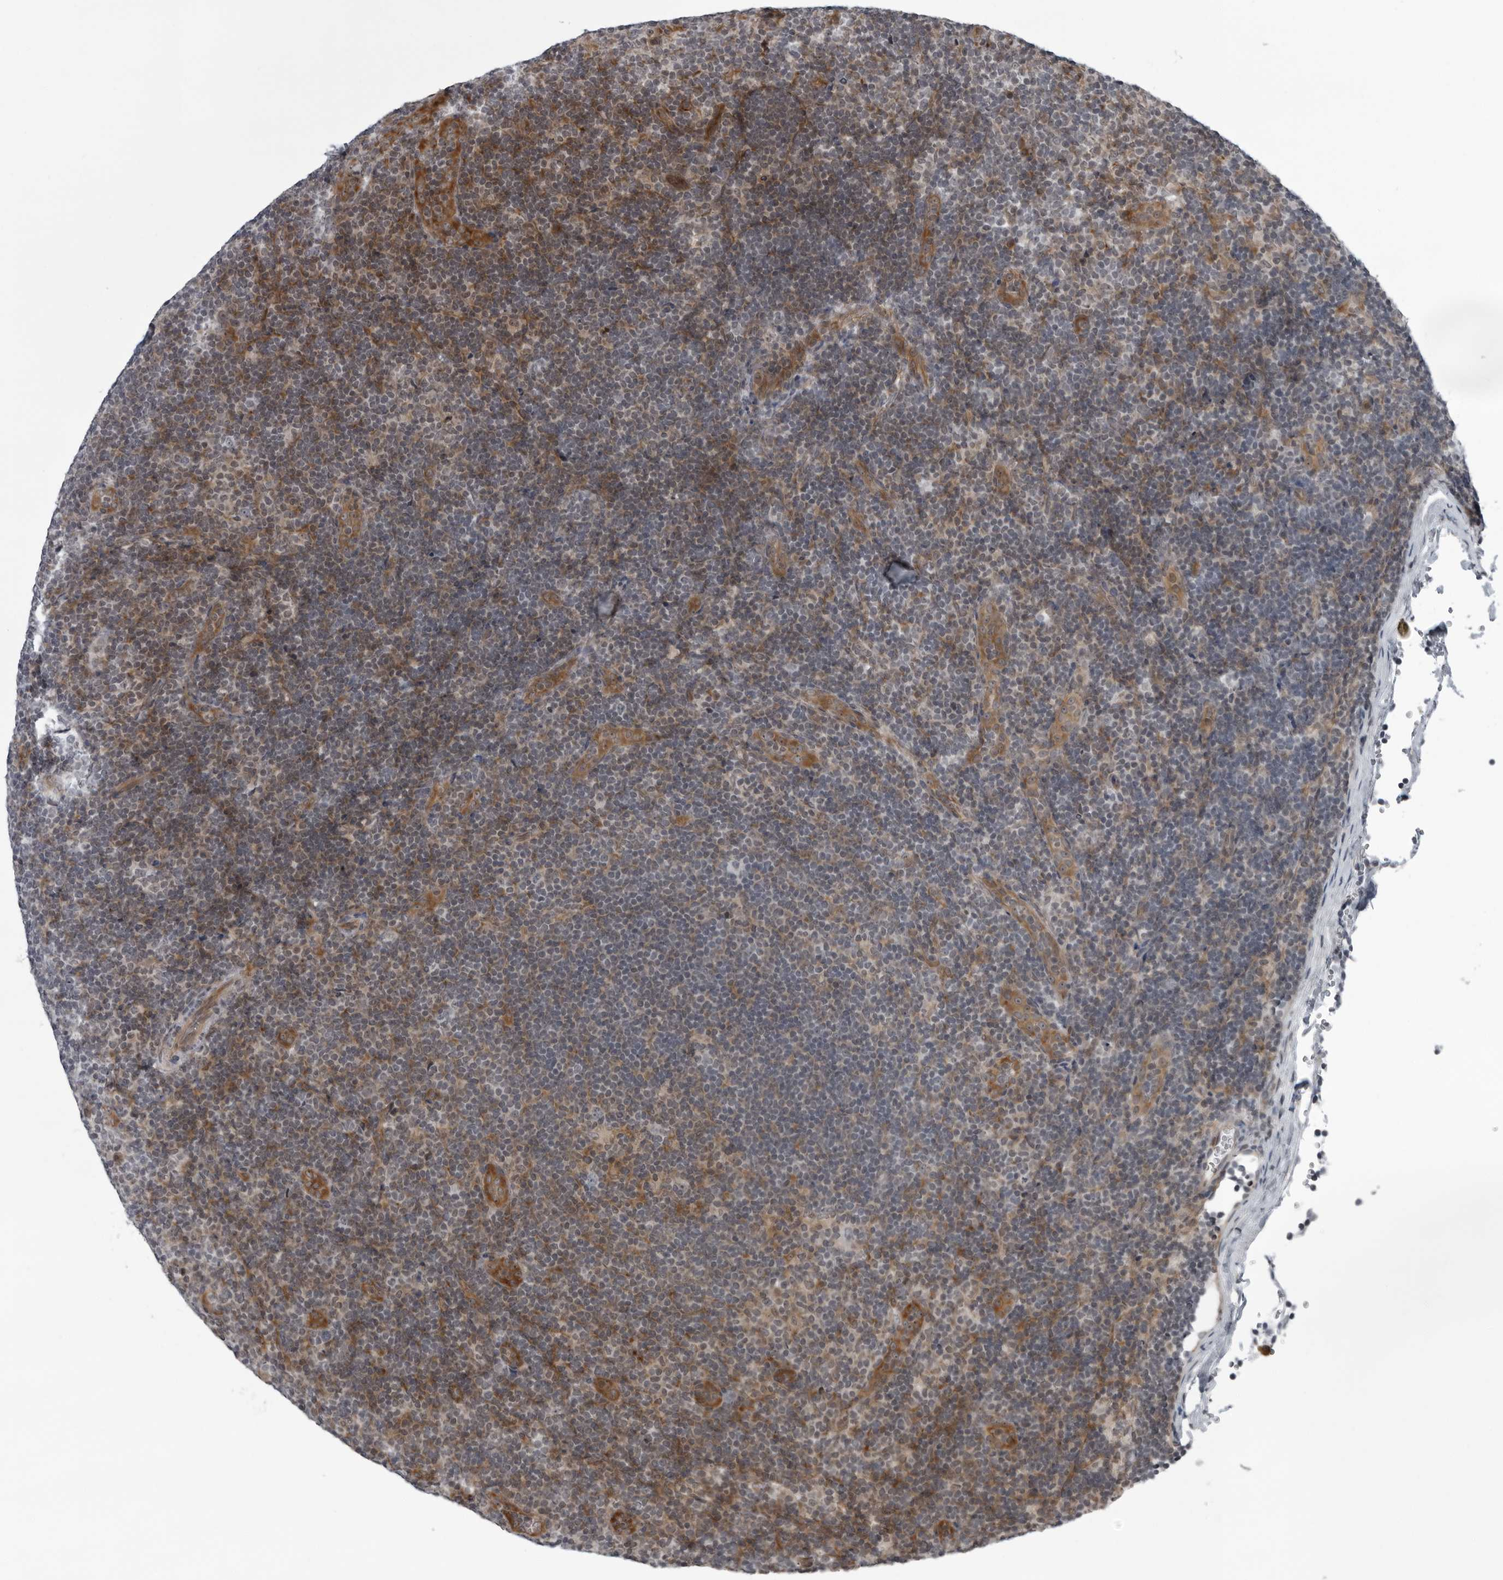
{"staining": {"intensity": "moderate", "quantity": "<25%", "location": "nuclear"}, "tissue": "lymphoma", "cell_type": "Tumor cells", "image_type": "cancer", "snomed": [{"axis": "morphology", "description": "Hodgkin's disease, NOS"}, {"axis": "topography", "description": "Lymph node"}], "caption": "Tumor cells demonstrate low levels of moderate nuclear positivity in approximately <25% of cells in human Hodgkin's disease.", "gene": "FAM102B", "patient": {"sex": "female", "age": 57}}